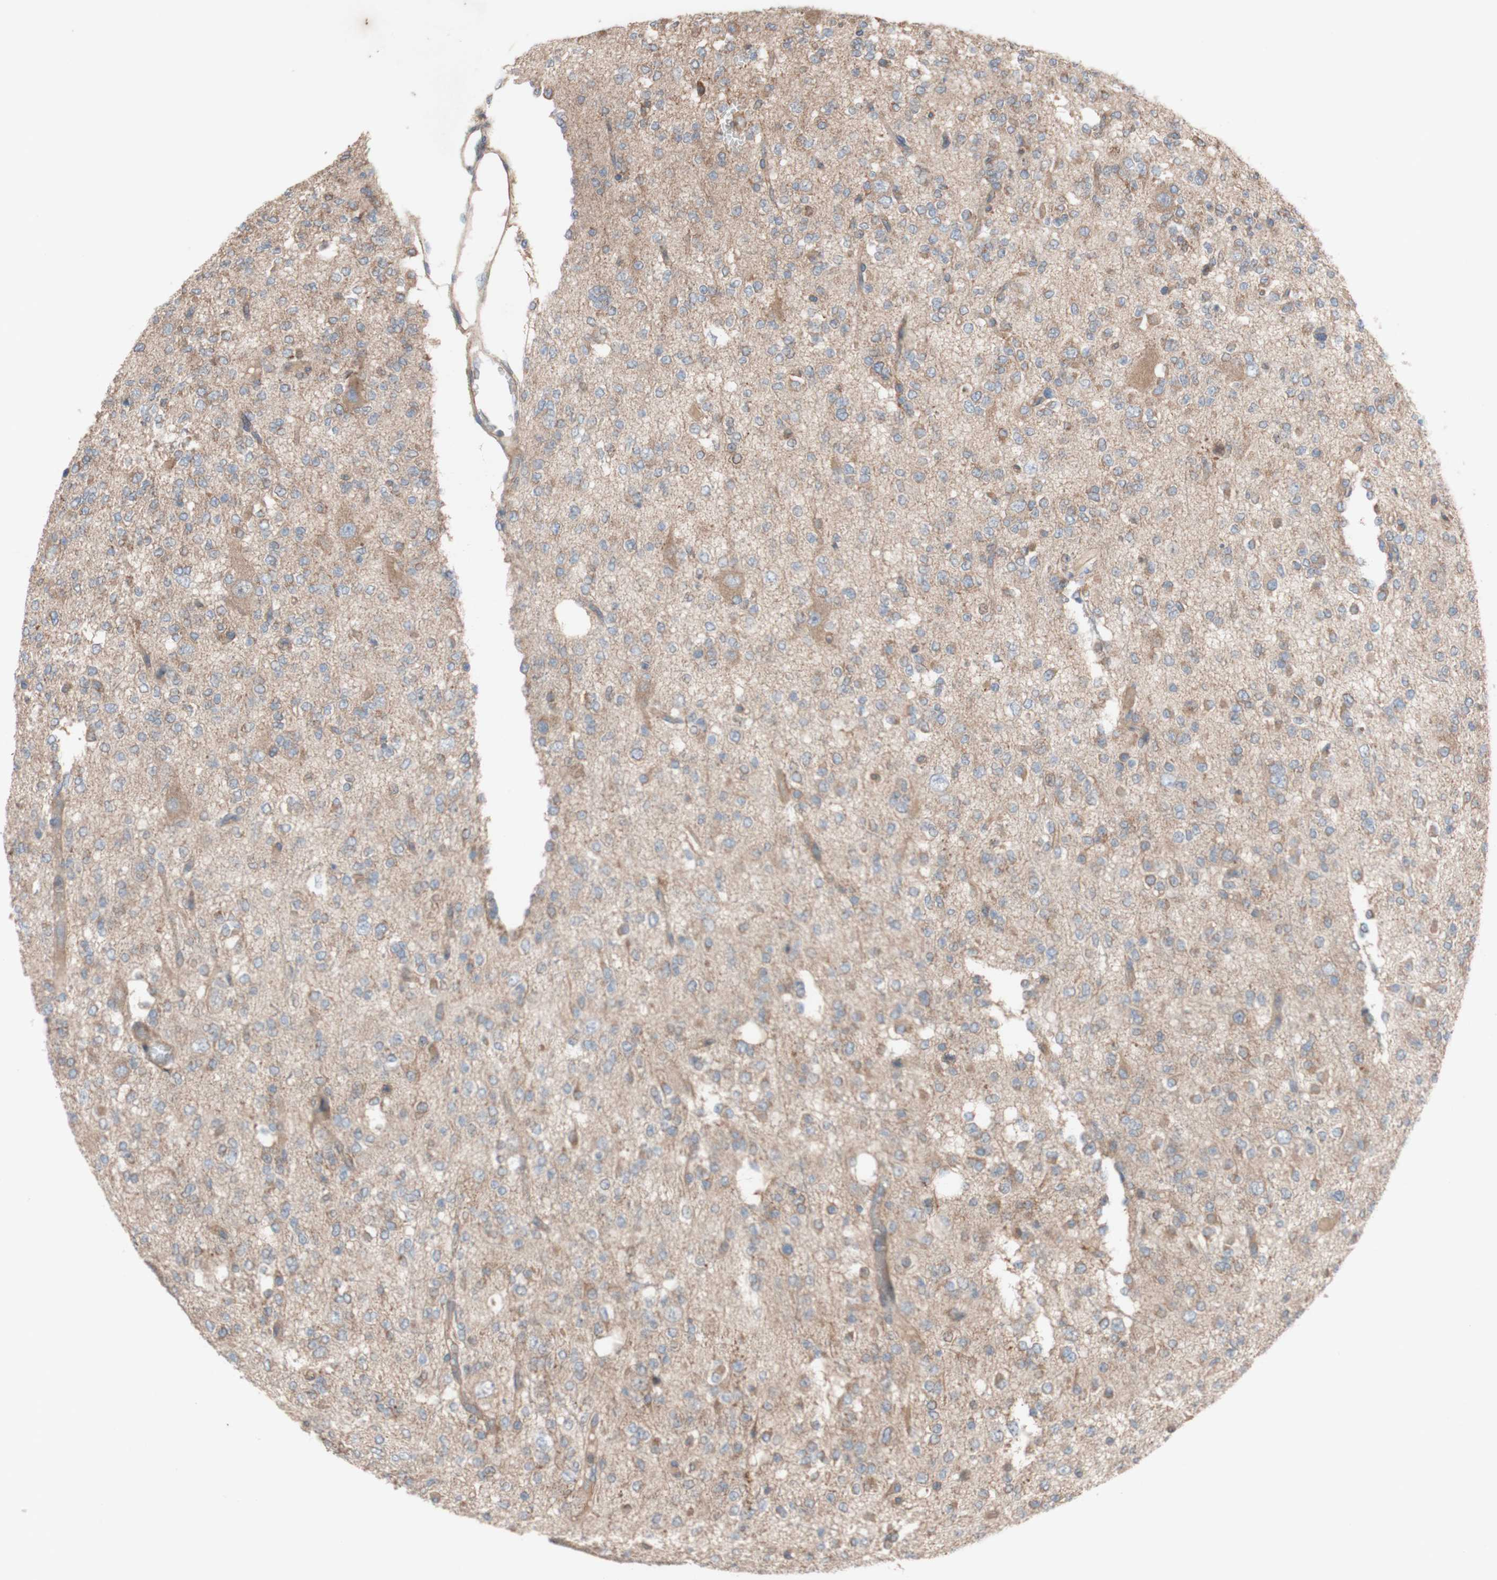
{"staining": {"intensity": "moderate", "quantity": "25%-75%", "location": "cytoplasmic/membranous"}, "tissue": "glioma", "cell_type": "Tumor cells", "image_type": "cancer", "snomed": [{"axis": "morphology", "description": "Glioma, malignant, Low grade"}, {"axis": "topography", "description": "Brain"}], "caption": "Glioma stained with a protein marker demonstrates moderate staining in tumor cells.", "gene": "TST", "patient": {"sex": "male", "age": 38}}